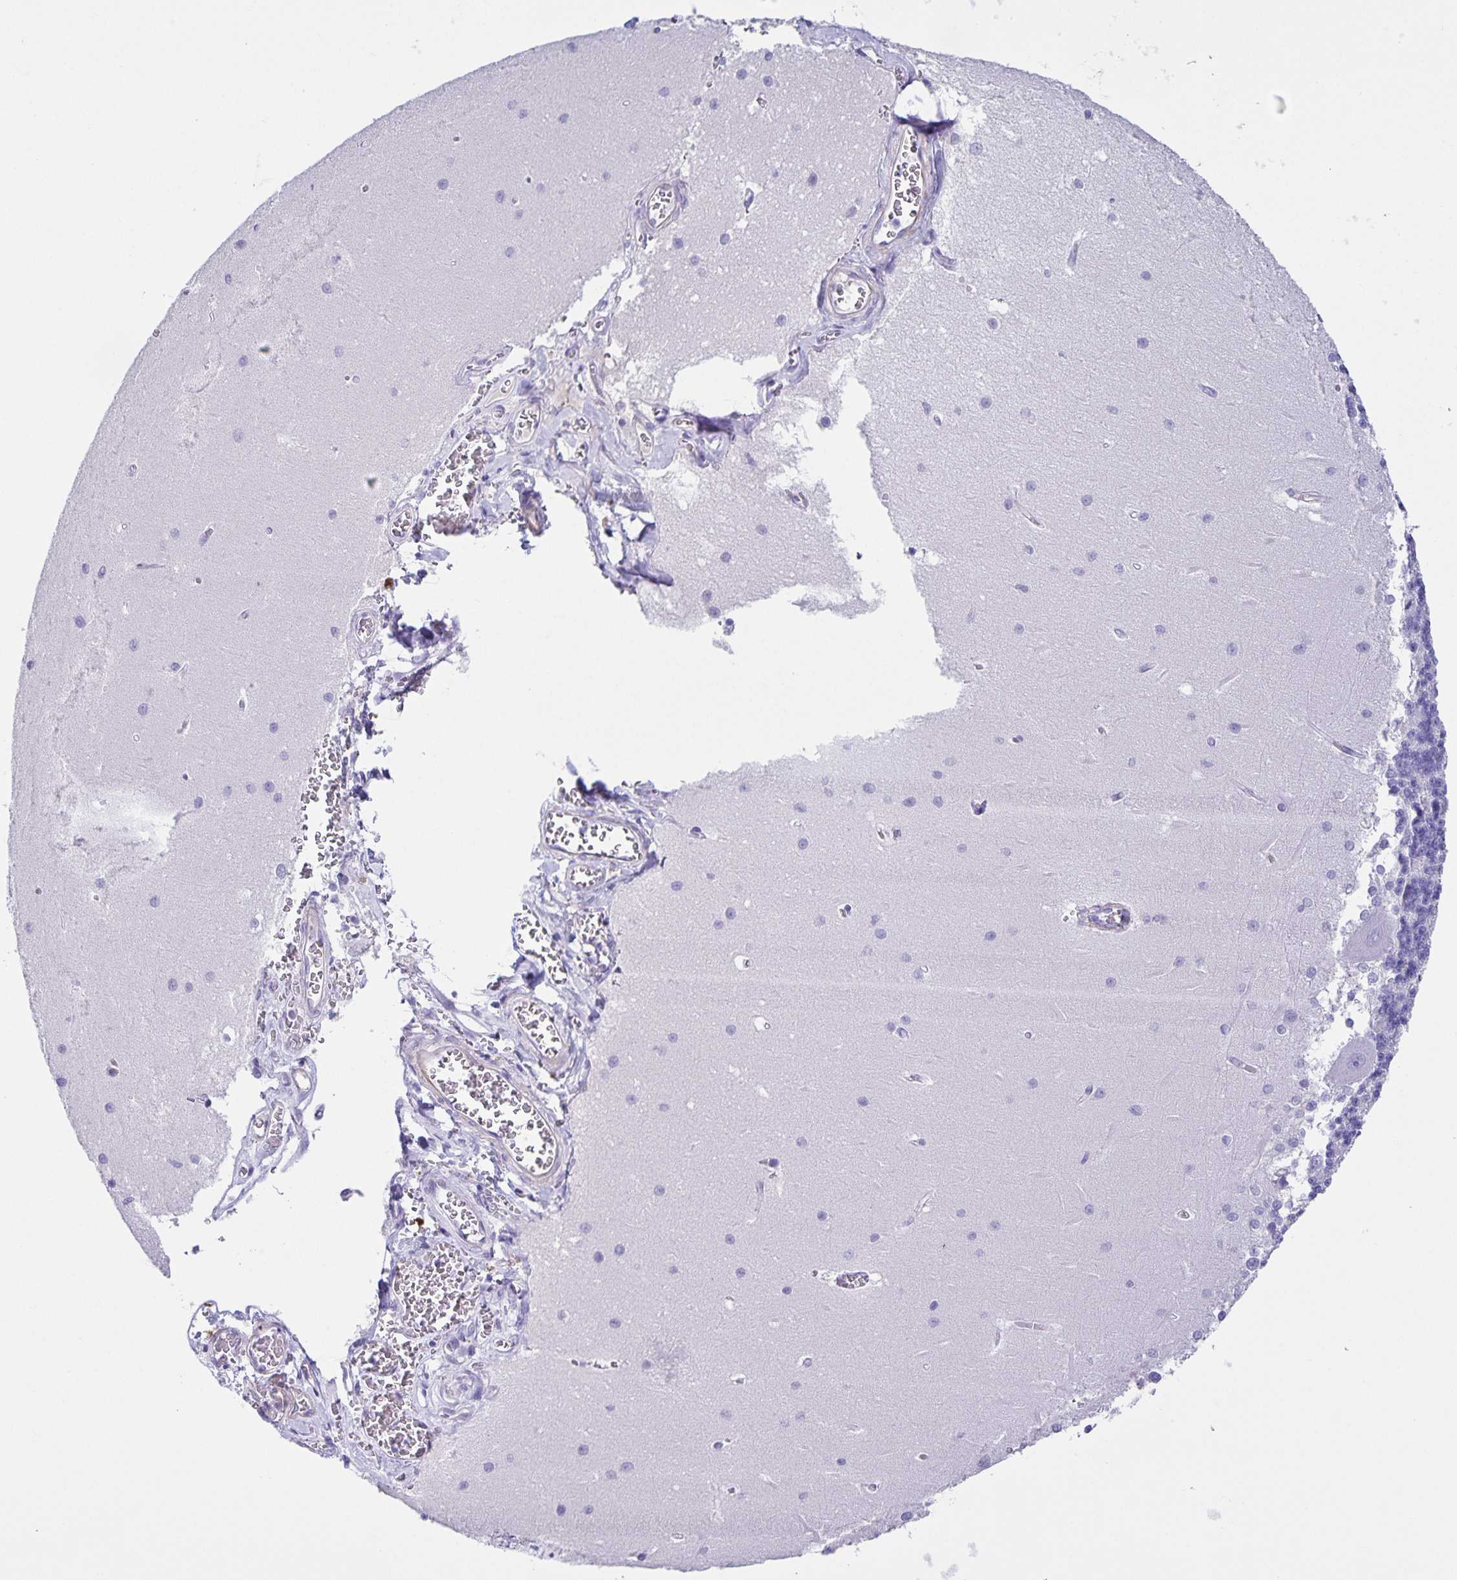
{"staining": {"intensity": "negative", "quantity": "none", "location": "none"}, "tissue": "cerebellum", "cell_type": "Cells in granular layer", "image_type": "normal", "snomed": [{"axis": "morphology", "description": "Normal tissue, NOS"}, {"axis": "topography", "description": "Cerebellum"}], "caption": "Immunohistochemical staining of unremarkable cerebellum shows no significant expression in cells in granular layer. (DAB immunohistochemistry with hematoxylin counter stain).", "gene": "UBQLN3", "patient": {"sex": "male", "age": 37}}